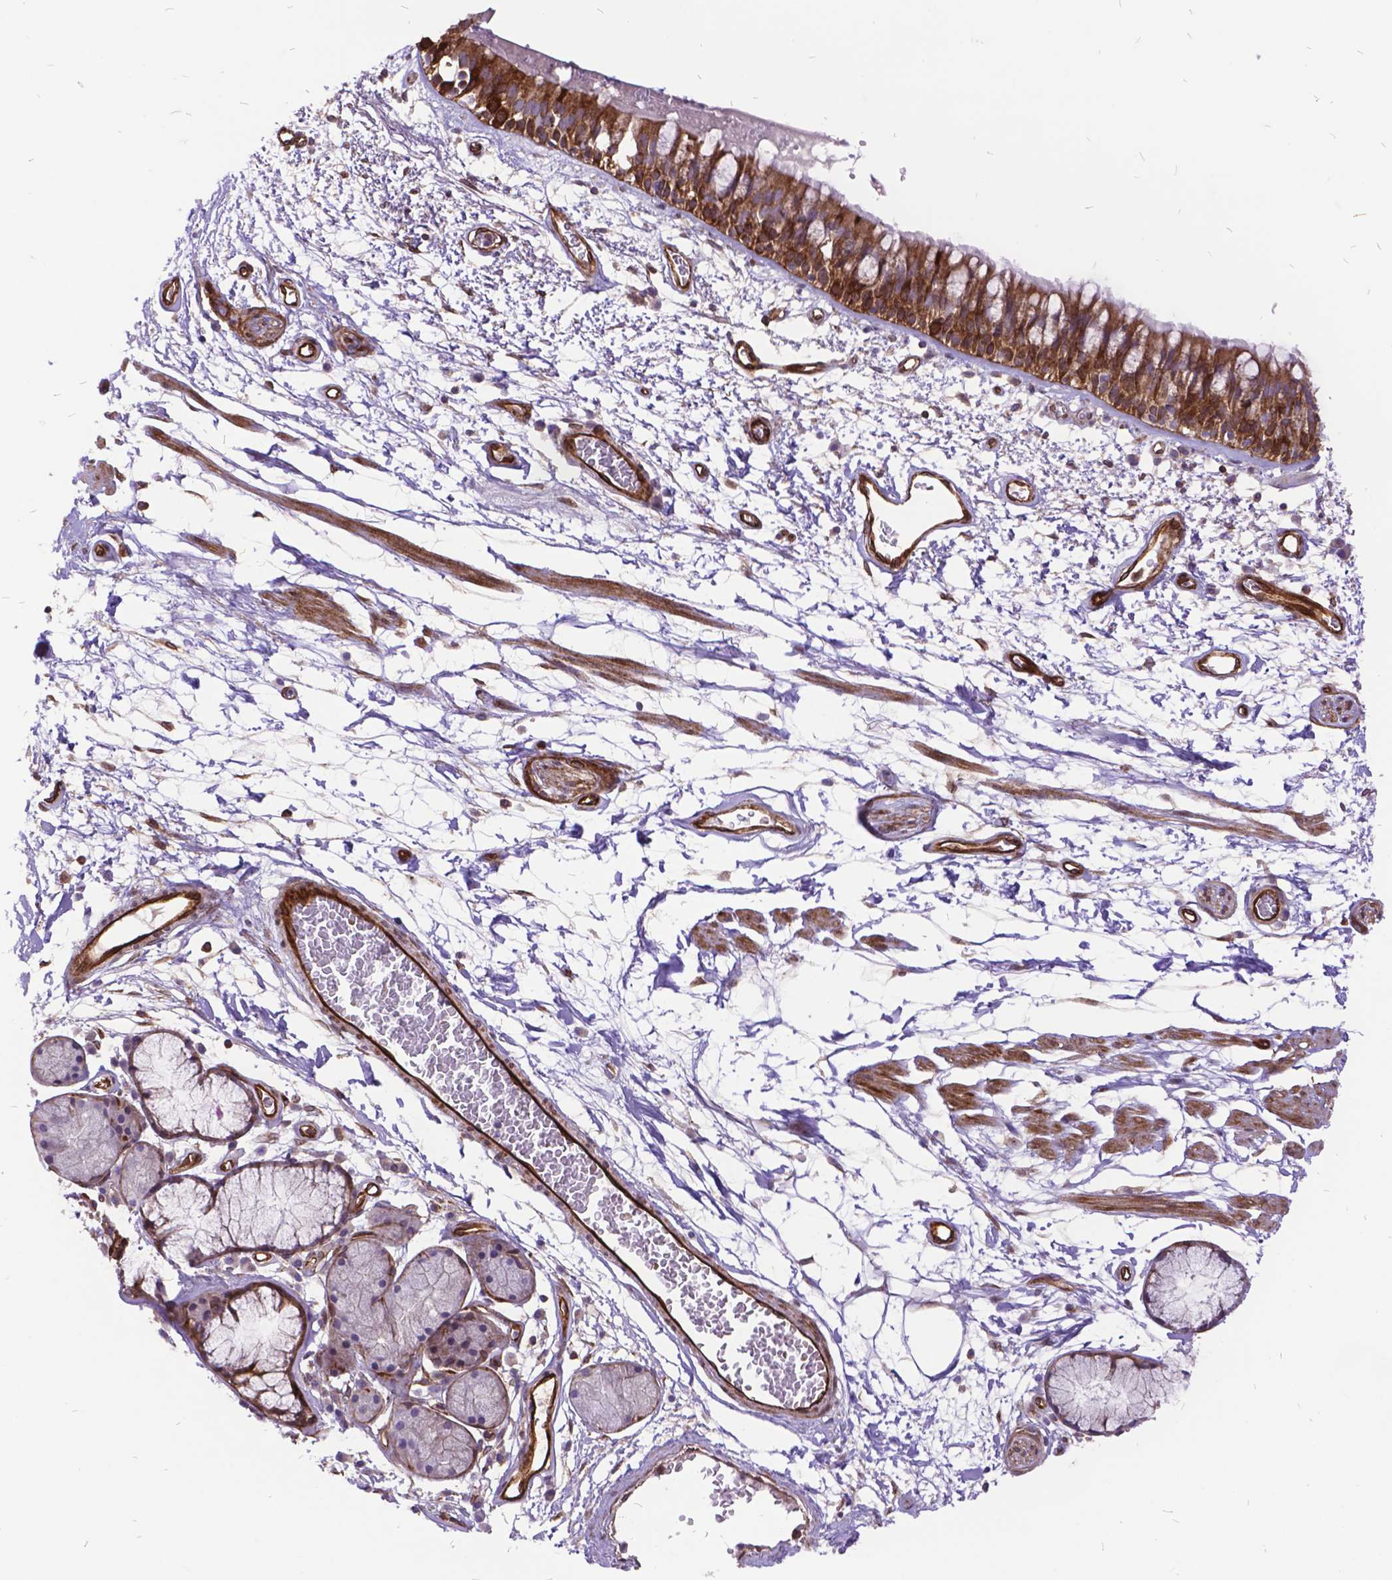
{"staining": {"intensity": "moderate", "quantity": ">75%", "location": "cytoplasmic/membranous"}, "tissue": "bronchus", "cell_type": "Respiratory epithelial cells", "image_type": "normal", "snomed": [{"axis": "morphology", "description": "Normal tissue, NOS"}, {"axis": "morphology", "description": "Squamous cell carcinoma, NOS"}, {"axis": "topography", "description": "Cartilage tissue"}, {"axis": "topography", "description": "Bronchus"}, {"axis": "topography", "description": "Lung"}], "caption": "DAB (3,3'-diaminobenzidine) immunohistochemical staining of normal bronchus shows moderate cytoplasmic/membranous protein expression in about >75% of respiratory epithelial cells. The protein of interest is shown in brown color, while the nuclei are stained blue.", "gene": "GRB7", "patient": {"sex": "male", "age": 66}}